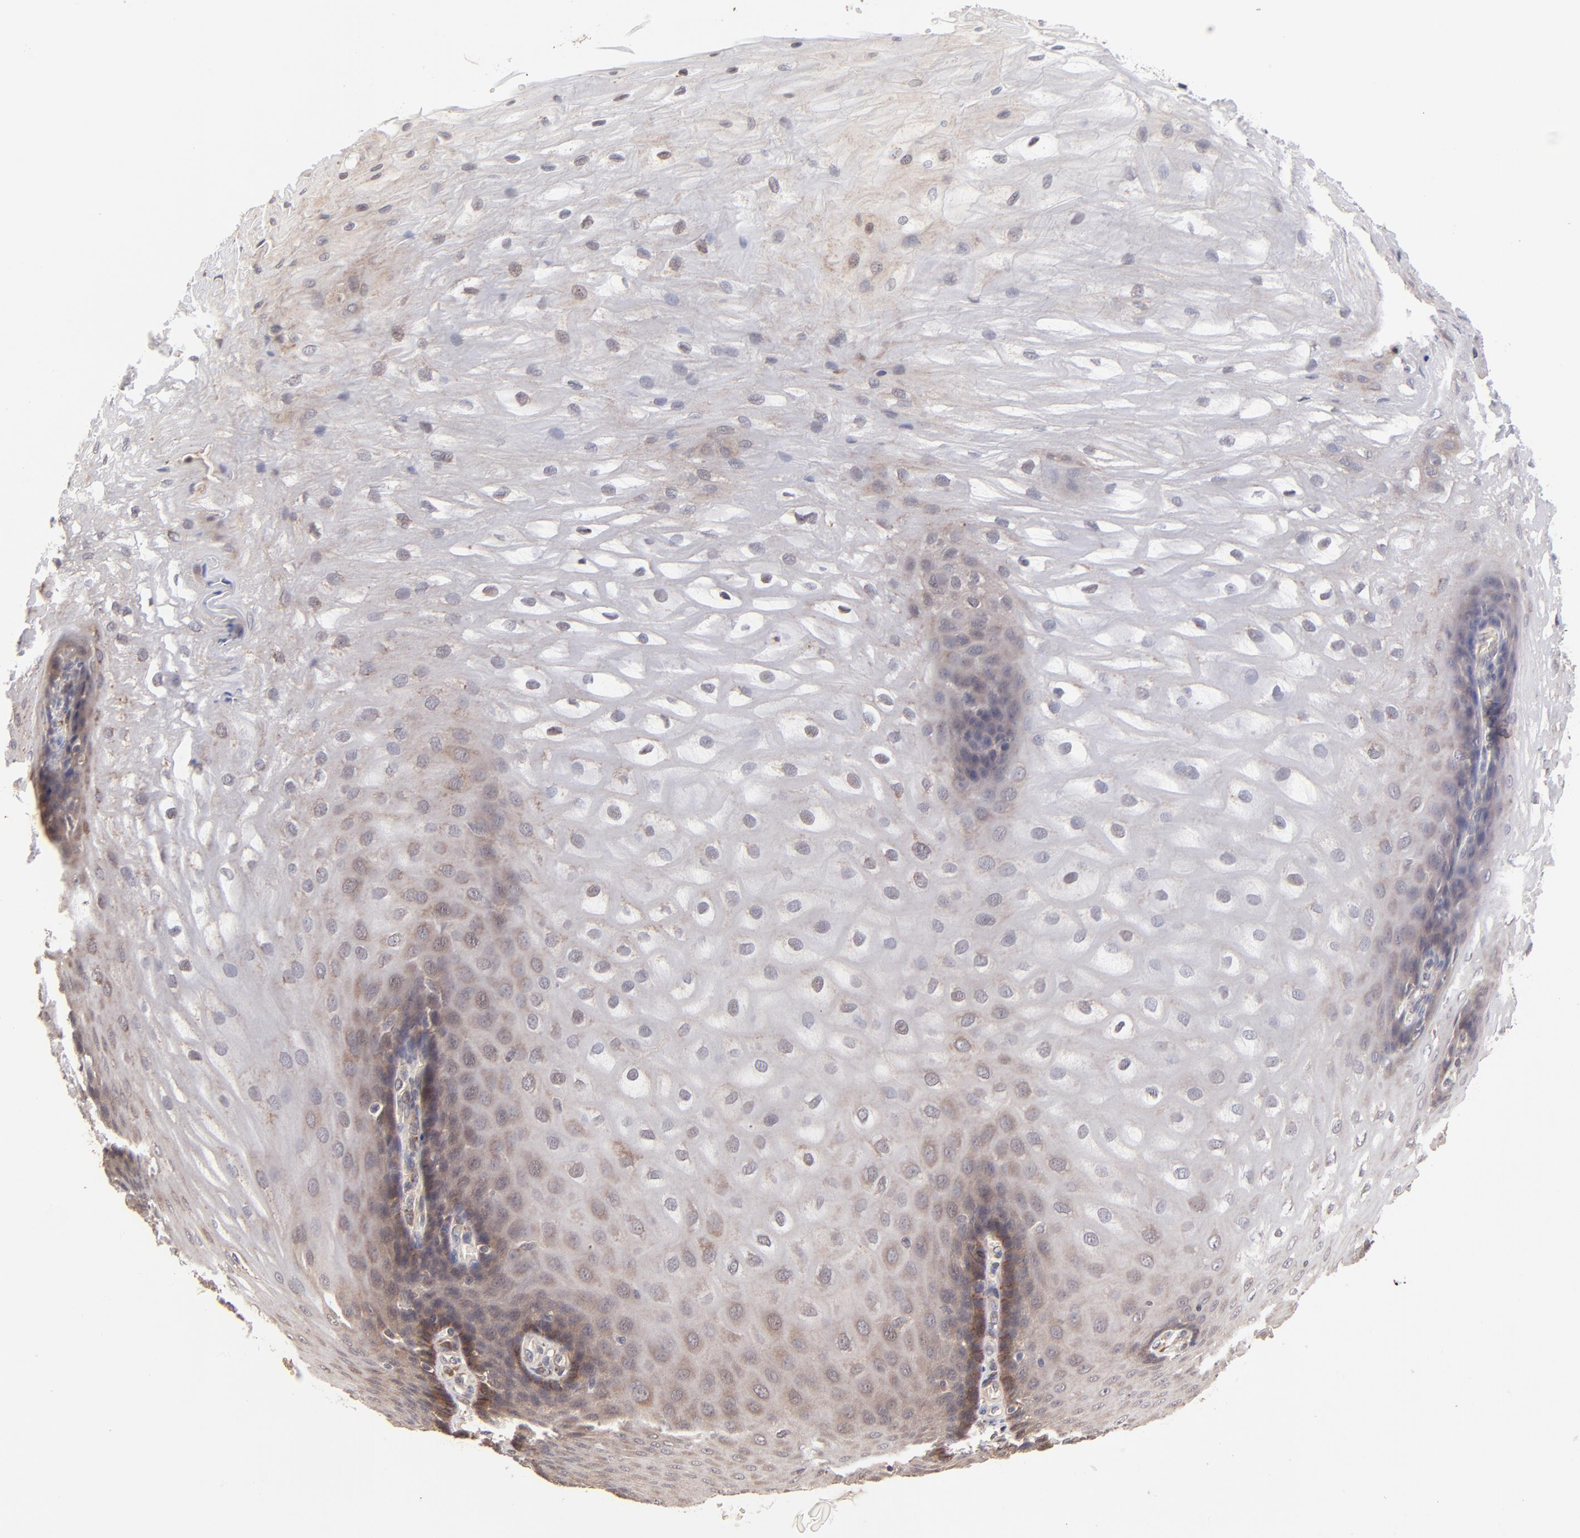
{"staining": {"intensity": "weak", "quantity": "<25%", "location": "cytoplasmic/membranous"}, "tissue": "esophagus", "cell_type": "Squamous epithelial cells", "image_type": "normal", "snomed": [{"axis": "morphology", "description": "Normal tissue, NOS"}, {"axis": "morphology", "description": "Adenocarcinoma, NOS"}, {"axis": "topography", "description": "Esophagus"}, {"axis": "topography", "description": "Stomach"}], "caption": "DAB (3,3'-diaminobenzidine) immunohistochemical staining of benign human esophagus reveals no significant expression in squamous epithelial cells.", "gene": "CHL1", "patient": {"sex": "male", "age": 62}}